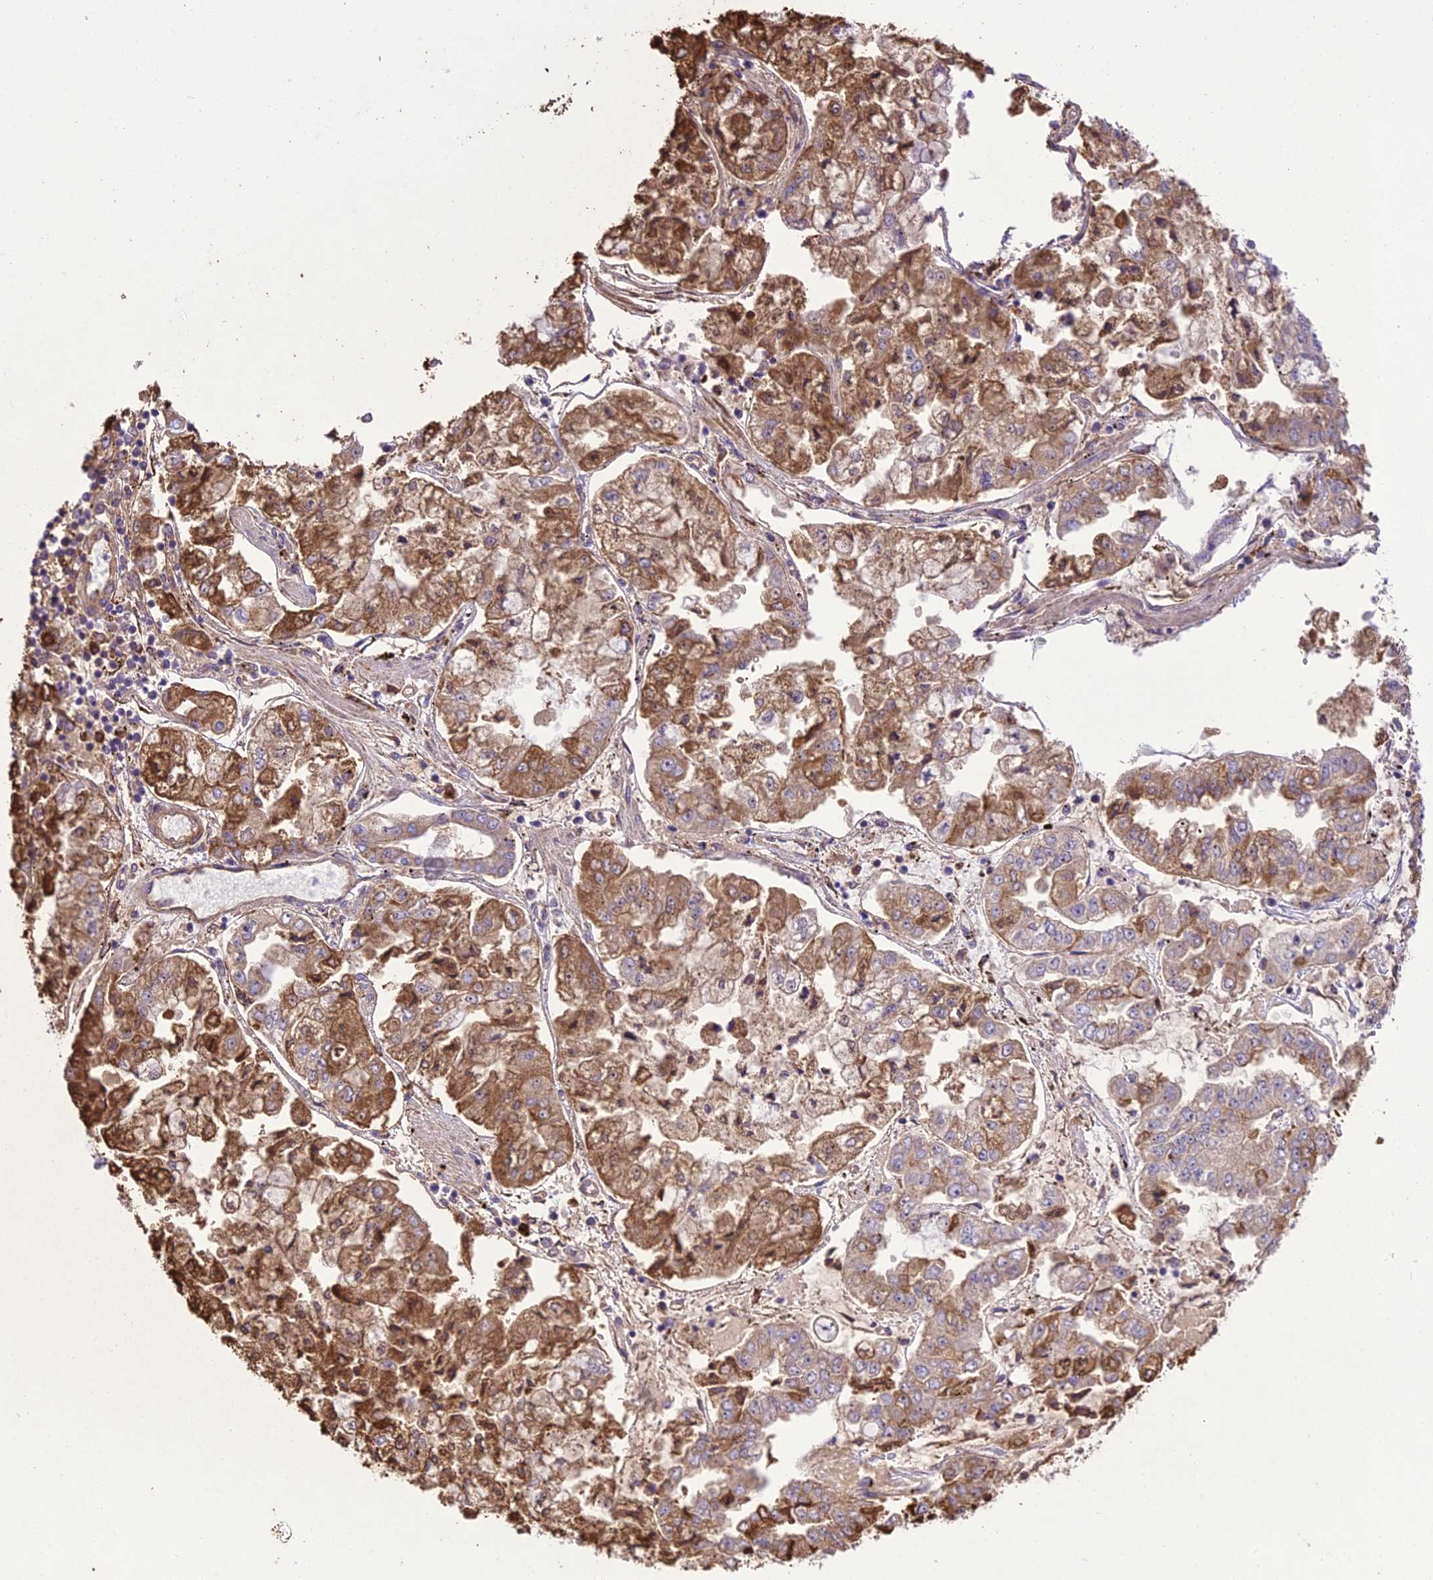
{"staining": {"intensity": "moderate", "quantity": ">75%", "location": "cytoplasmic/membranous"}, "tissue": "stomach cancer", "cell_type": "Tumor cells", "image_type": "cancer", "snomed": [{"axis": "morphology", "description": "Adenocarcinoma, NOS"}, {"axis": "topography", "description": "Stomach"}], "caption": "The image shows immunohistochemical staining of stomach cancer. There is moderate cytoplasmic/membranous positivity is present in approximately >75% of tumor cells. (DAB = brown stain, brightfield microscopy at high magnification).", "gene": "TBC1D24", "patient": {"sex": "male", "age": 76}}